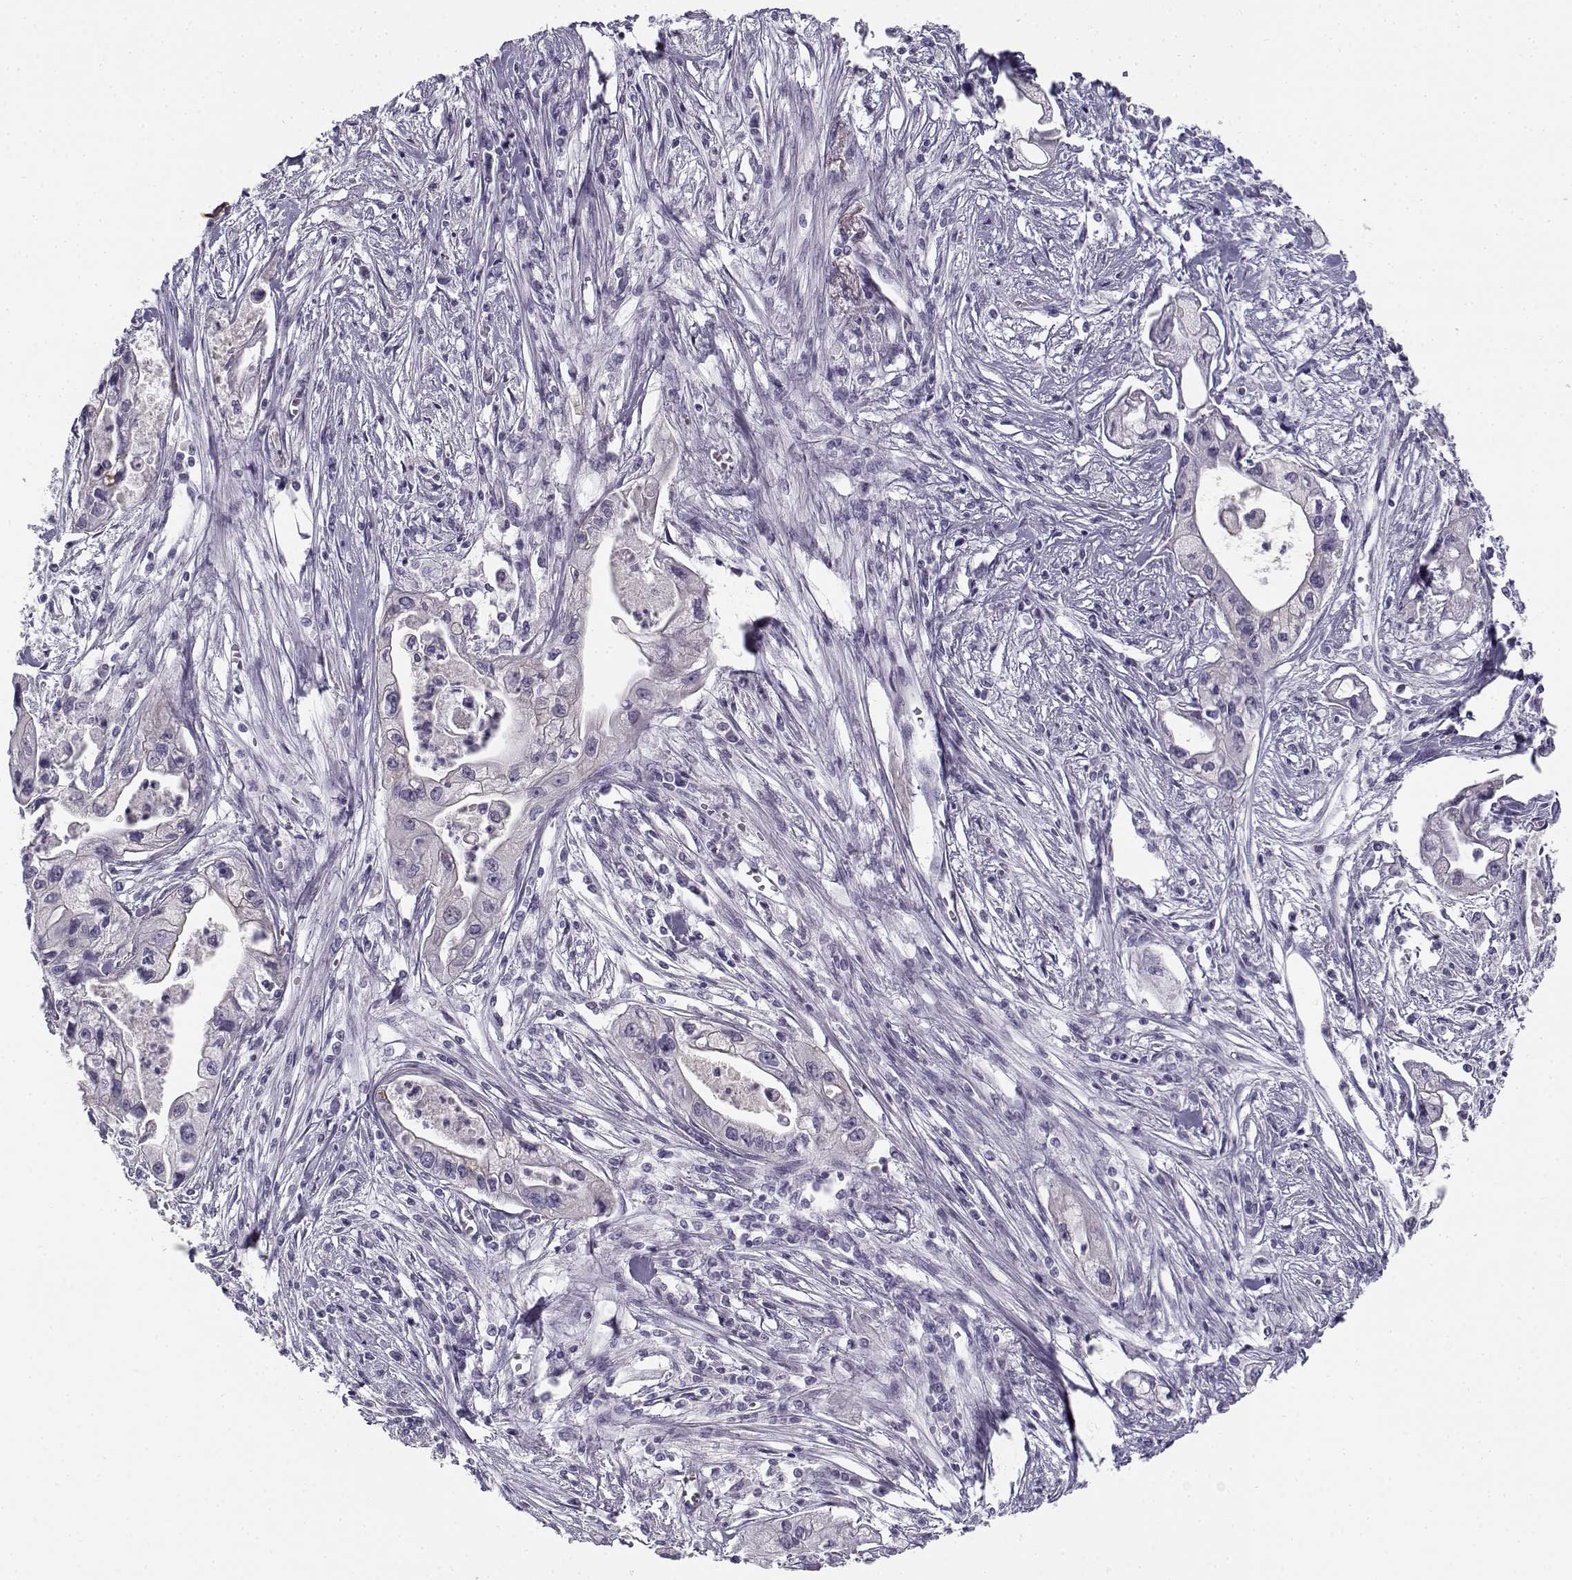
{"staining": {"intensity": "negative", "quantity": "none", "location": "none"}, "tissue": "pancreatic cancer", "cell_type": "Tumor cells", "image_type": "cancer", "snomed": [{"axis": "morphology", "description": "Adenocarcinoma, NOS"}, {"axis": "topography", "description": "Pancreas"}], "caption": "Micrograph shows no protein expression in tumor cells of adenocarcinoma (pancreatic) tissue. The staining was performed using DAB to visualize the protein expression in brown, while the nuclei were stained in blue with hematoxylin (Magnification: 20x).", "gene": "CREB3L3", "patient": {"sex": "male", "age": 70}}